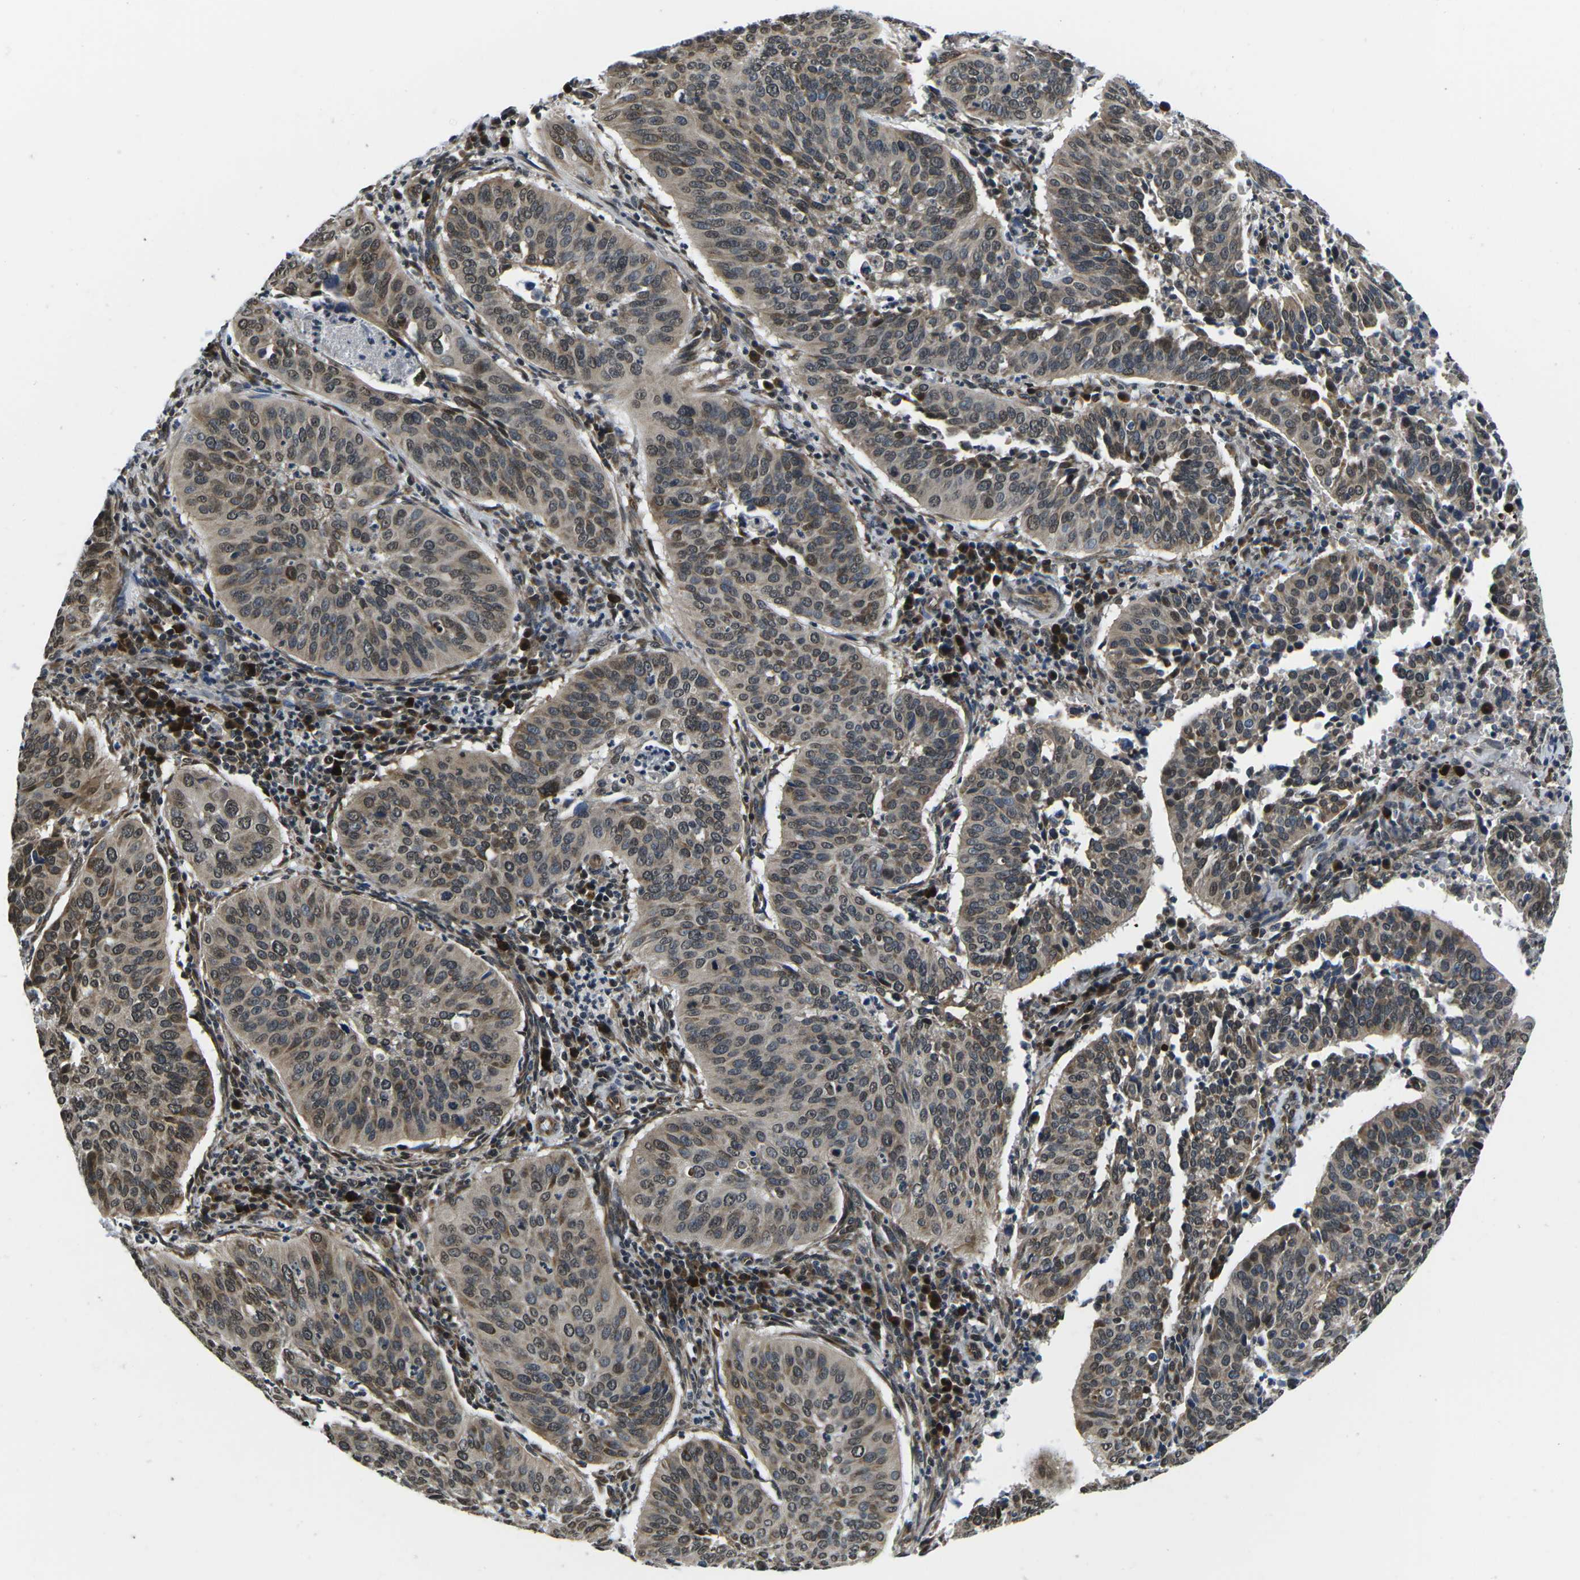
{"staining": {"intensity": "moderate", "quantity": ">75%", "location": "cytoplasmic/membranous,nuclear"}, "tissue": "cervical cancer", "cell_type": "Tumor cells", "image_type": "cancer", "snomed": [{"axis": "morphology", "description": "Normal tissue, NOS"}, {"axis": "morphology", "description": "Squamous cell carcinoma, NOS"}, {"axis": "topography", "description": "Cervix"}], "caption": "Human squamous cell carcinoma (cervical) stained with a brown dye exhibits moderate cytoplasmic/membranous and nuclear positive positivity in approximately >75% of tumor cells.", "gene": "CCNE1", "patient": {"sex": "female", "age": 39}}